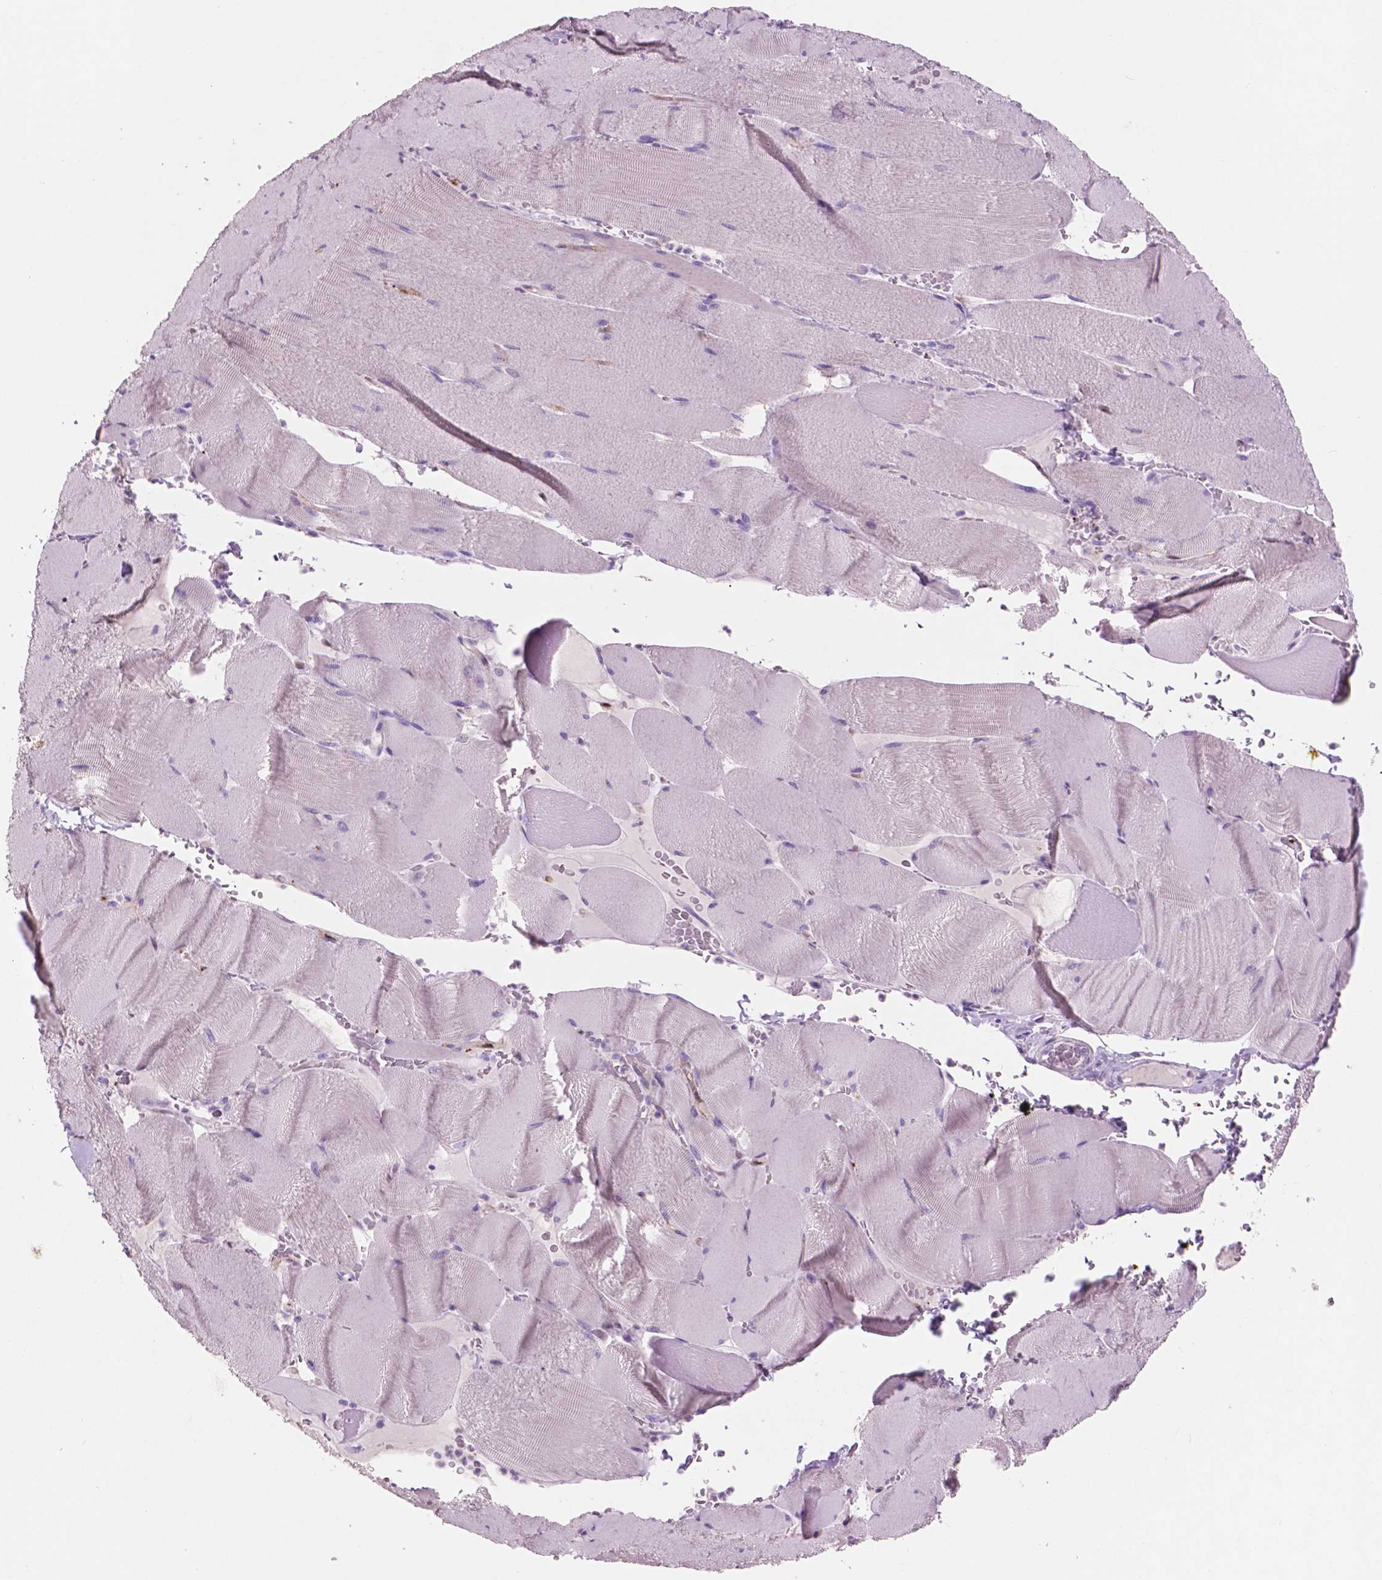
{"staining": {"intensity": "negative", "quantity": "none", "location": "none"}, "tissue": "skeletal muscle", "cell_type": "Myocytes", "image_type": "normal", "snomed": [{"axis": "morphology", "description": "Normal tissue, NOS"}, {"axis": "topography", "description": "Skeletal muscle"}], "caption": "The IHC histopathology image has no significant expression in myocytes of skeletal muscle. The staining is performed using DAB brown chromogen with nuclei counter-stained in using hematoxylin.", "gene": "IDO1", "patient": {"sex": "male", "age": 56}}